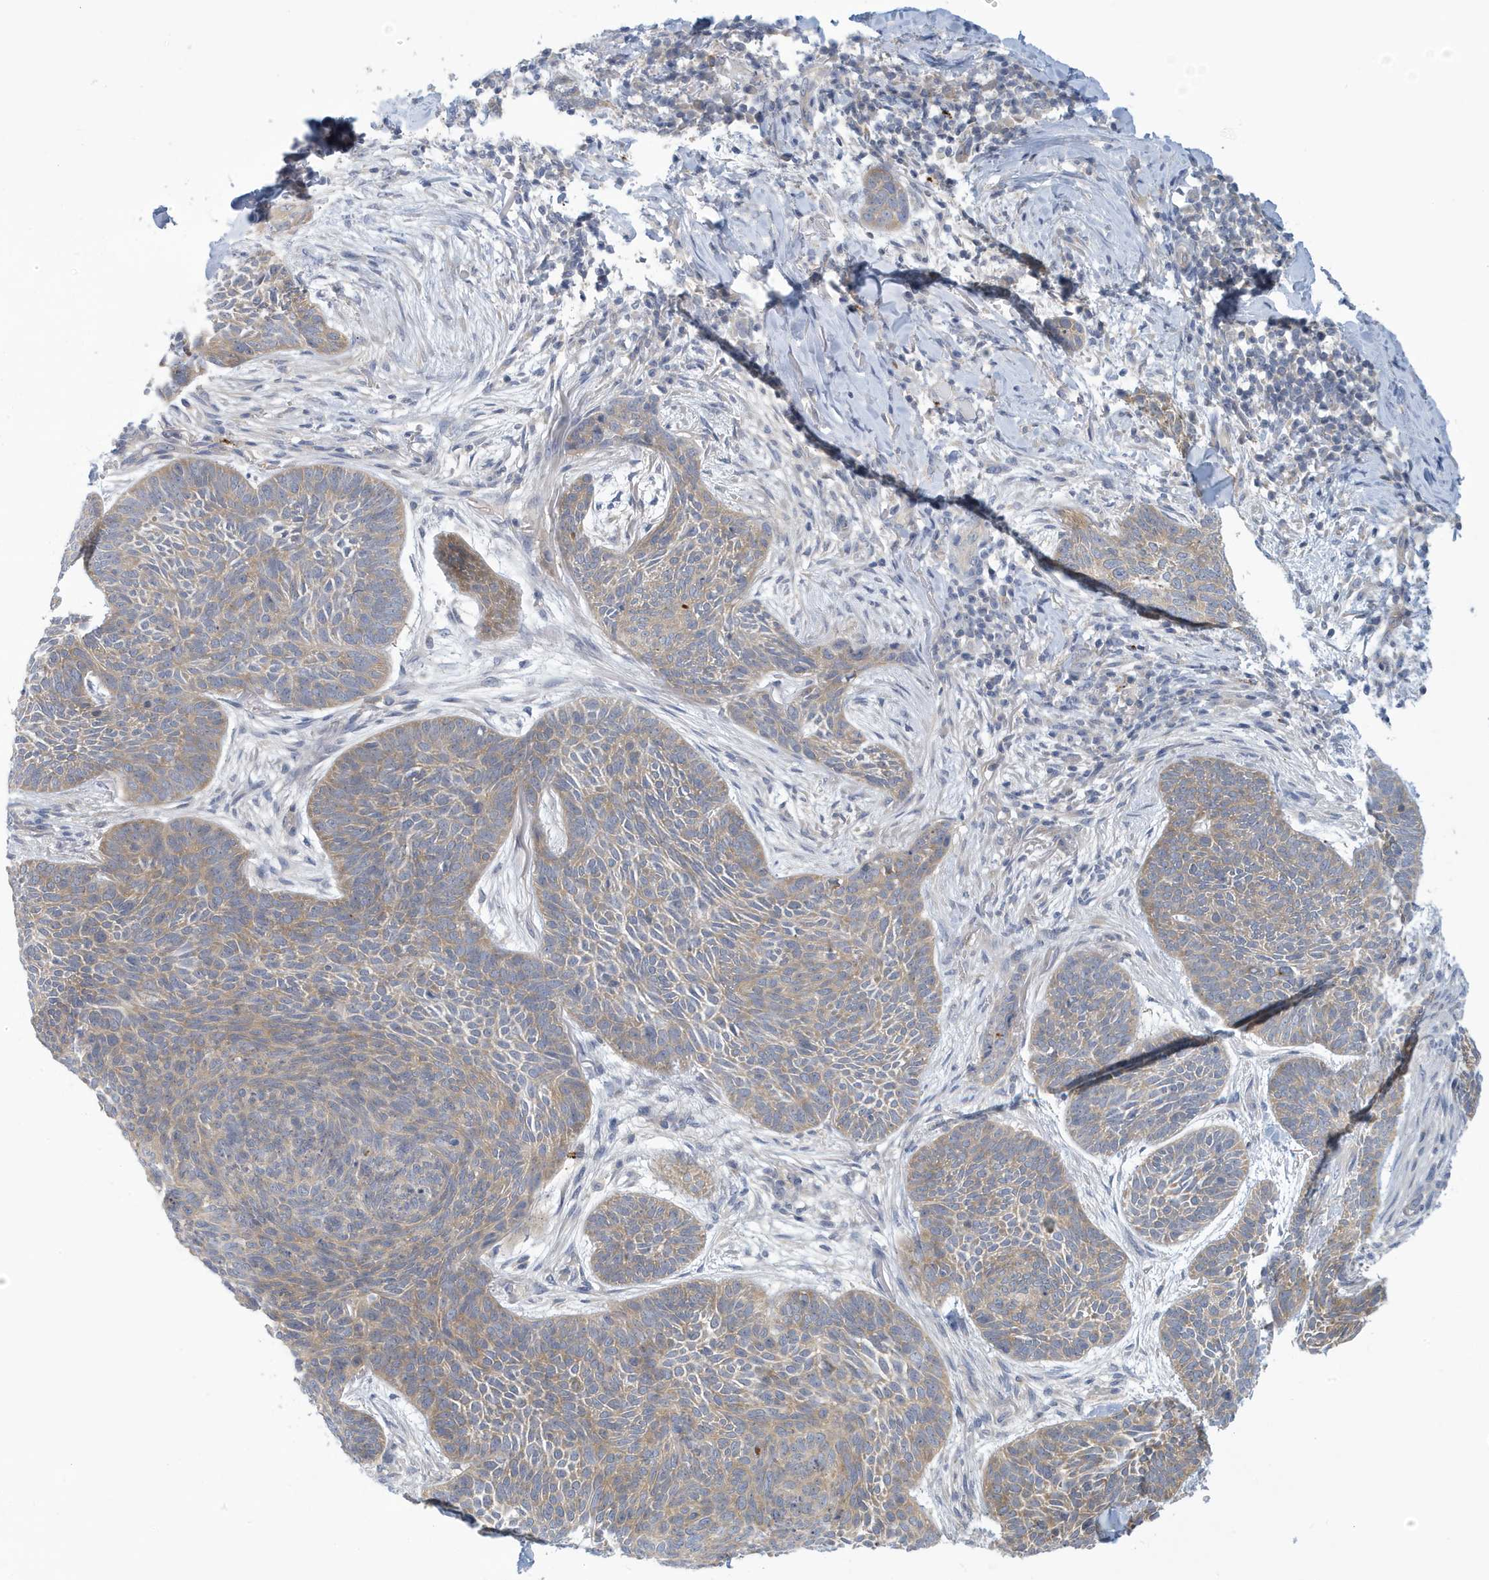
{"staining": {"intensity": "weak", "quantity": ">75%", "location": "cytoplasmic/membranous"}, "tissue": "skin cancer", "cell_type": "Tumor cells", "image_type": "cancer", "snomed": [{"axis": "morphology", "description": "Basal cell carcinoma"}, {"axis": "topography", "description": "Skin"}], "caption": "Skin basal cell carcinoma stained with DAB immunohistochemistry (IHC) reveals low levels of weak cytoplasmic/membranous expression in approximately >75% of tumor cells.", "gene": "VTA1", "patient": {"sex": "male", "age": 85}}